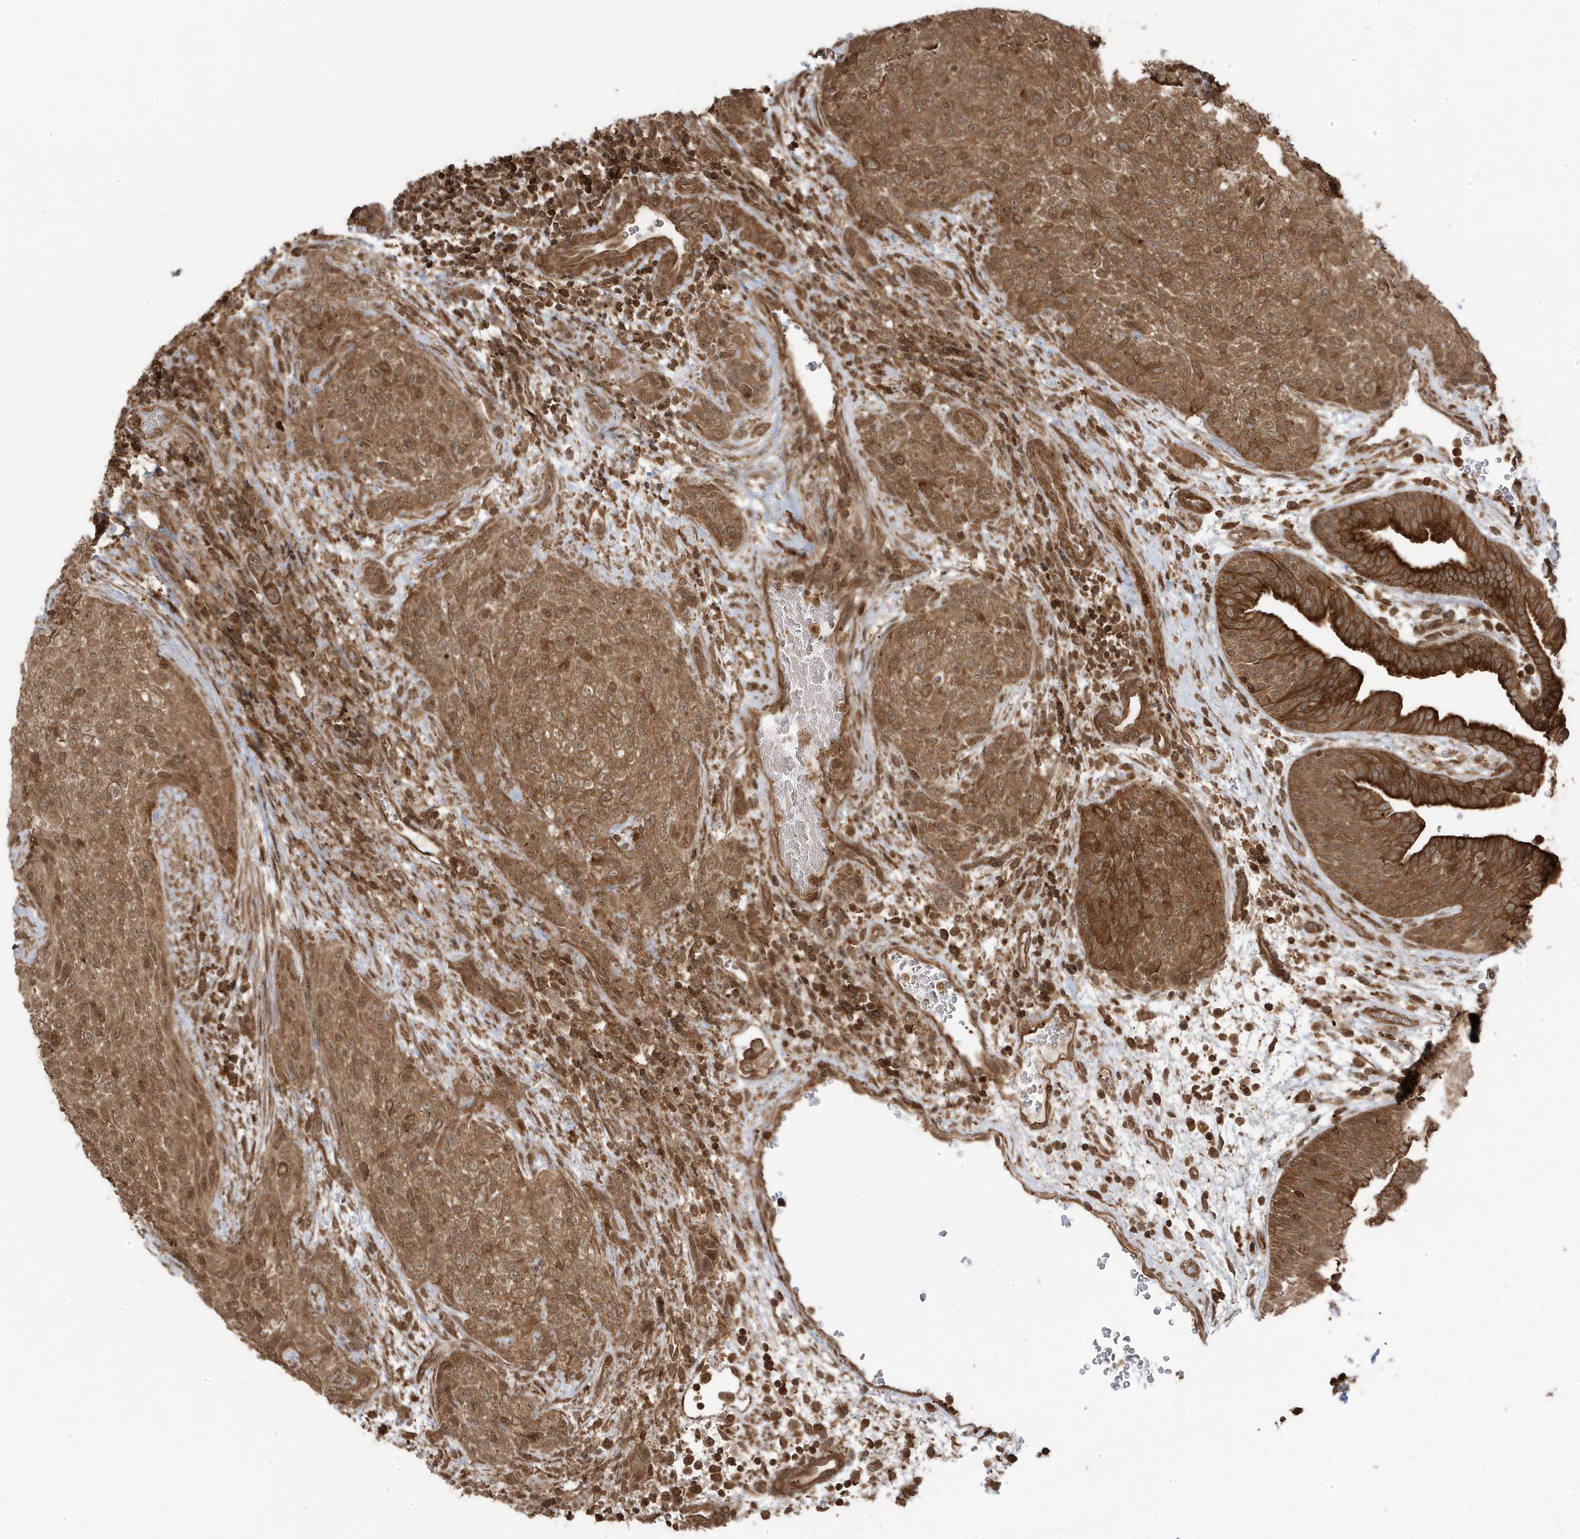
{"staining": {"intensity": "moderate", "quantity": ">75%", "location": "cytoplasmic/membranous,nuclear"}, "tissue": "urothelial cancer", "cell_type": "Tumor cells", "image_type": "cancer", "snomed": [{"axis": "morphology", "description": "Urothelial carcinoma, High grade"}, {"axis": "topography", "description": "Urinary bladder"}], "caption": "DAB (3,3'-diaminobenzidine) immunohistochemical staining of human high-grade urothelial carcinoma demonstrates moderate cytoplasmic/membranous and nuclear protein positivity in approximately >75% of tumor cells.", "gene": "ASAP1", "patient": {"sex": "male", "age": 35}}